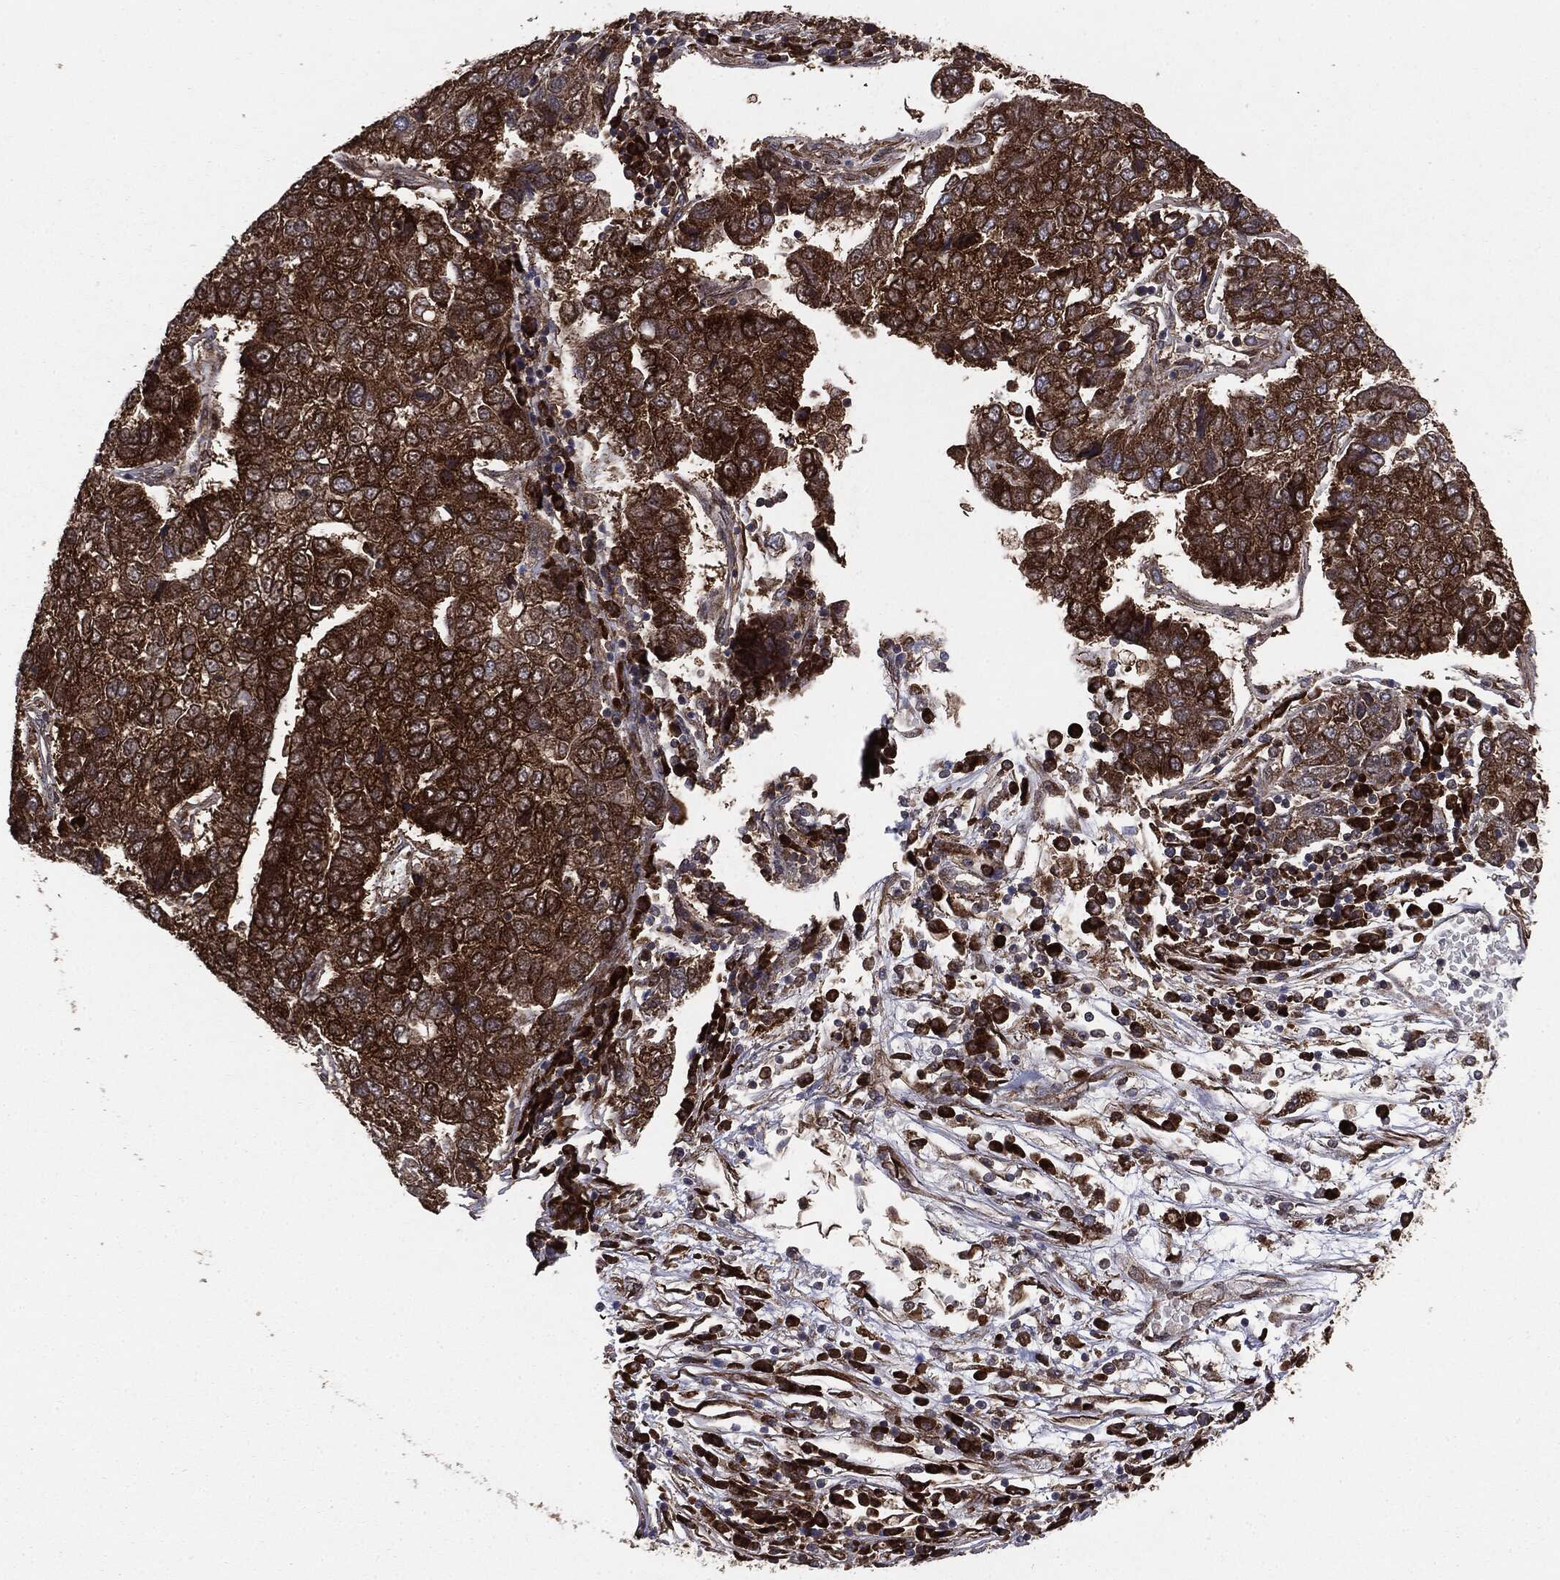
{"staining": {"intensity": "strong", "quantity": ">75%", "location": "cytoplasmic/membranous"}, "tissue": "pancreatic cancer", "cell_type": "Tumor cells", "image_type": "cancer", "snomed": [{"axis": "morphology", "description": "Adenocarcinoma, NOS"}, {"axis": "topography", "description": "Pancreas"}], "caption": "A micrograph of human pancreatic cancer (adenocarcinoma) stained for a protein demonstrates strong cytoplasmic/membranous brown staining in tumor cells.", "gene": "NME1", "patient": {"sex": "female", "age": 61}}